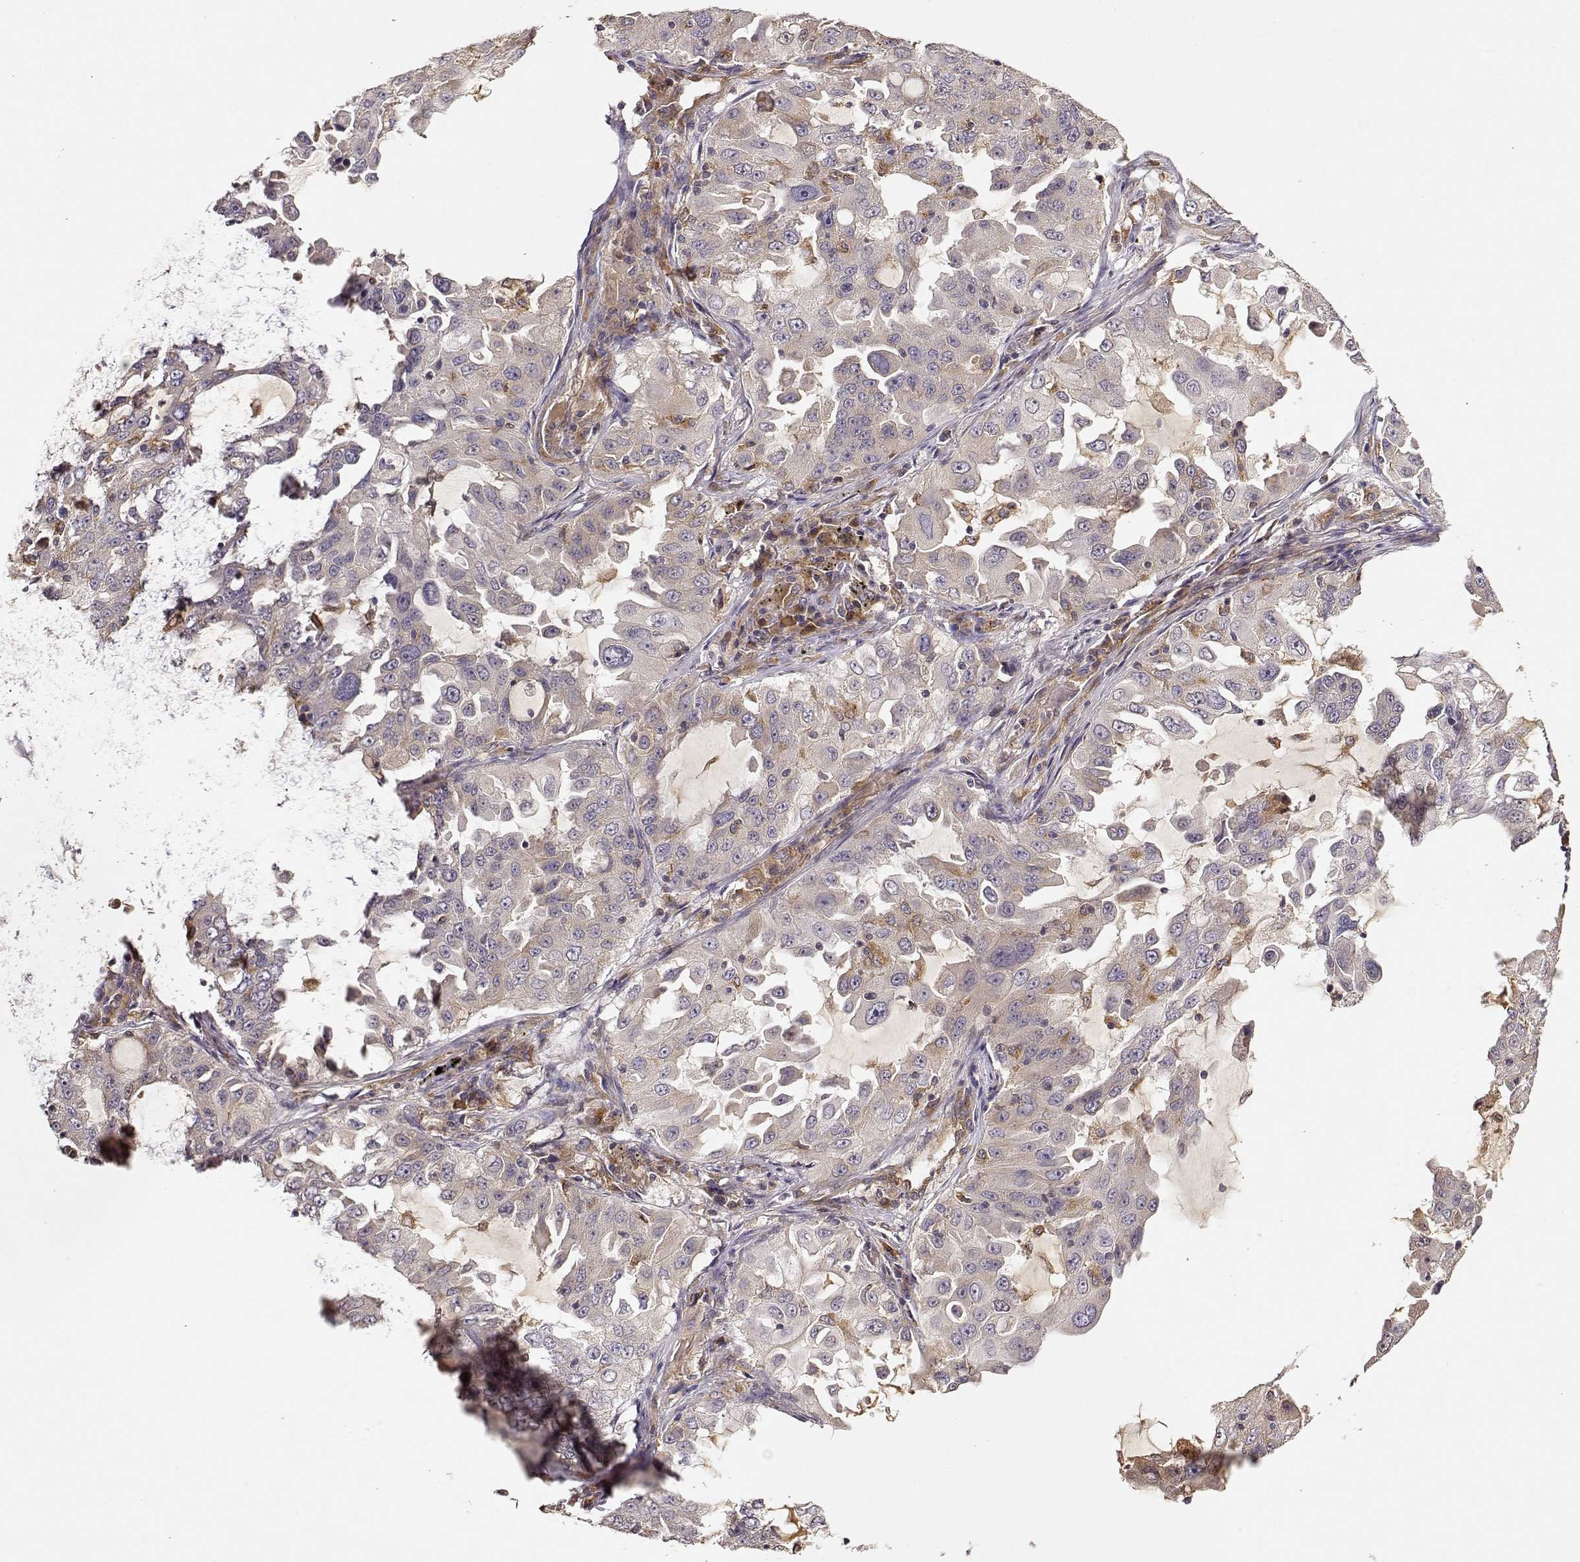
{"staining": {"intensity": "weak", "quantity": "25%-75%", "location": "cytoplasmic/membranous"}, "tissue": "lung cancer", "cell_type": "Tumor cells", "image_type": "cancer", "snomed": [{"axis": "morphology", "description": "Adenocarcinoma, NOS"}, {"axis": "topography", "description": "Lung"}], "caption": "An immunohistochemistry (IHC) image of neoplastic tissue is shown. Protein staining in brown shows weak cytoplasmic/membranous positivity in lung adenocarcinoma within tumor cells. The staining is performed using DAB brown chromogen to label protein expression. The nuclei are counter-stained blue using hematoxylin.", "gene": "ARHGEF2", "patient": {"sex": "female", "age": 61}}